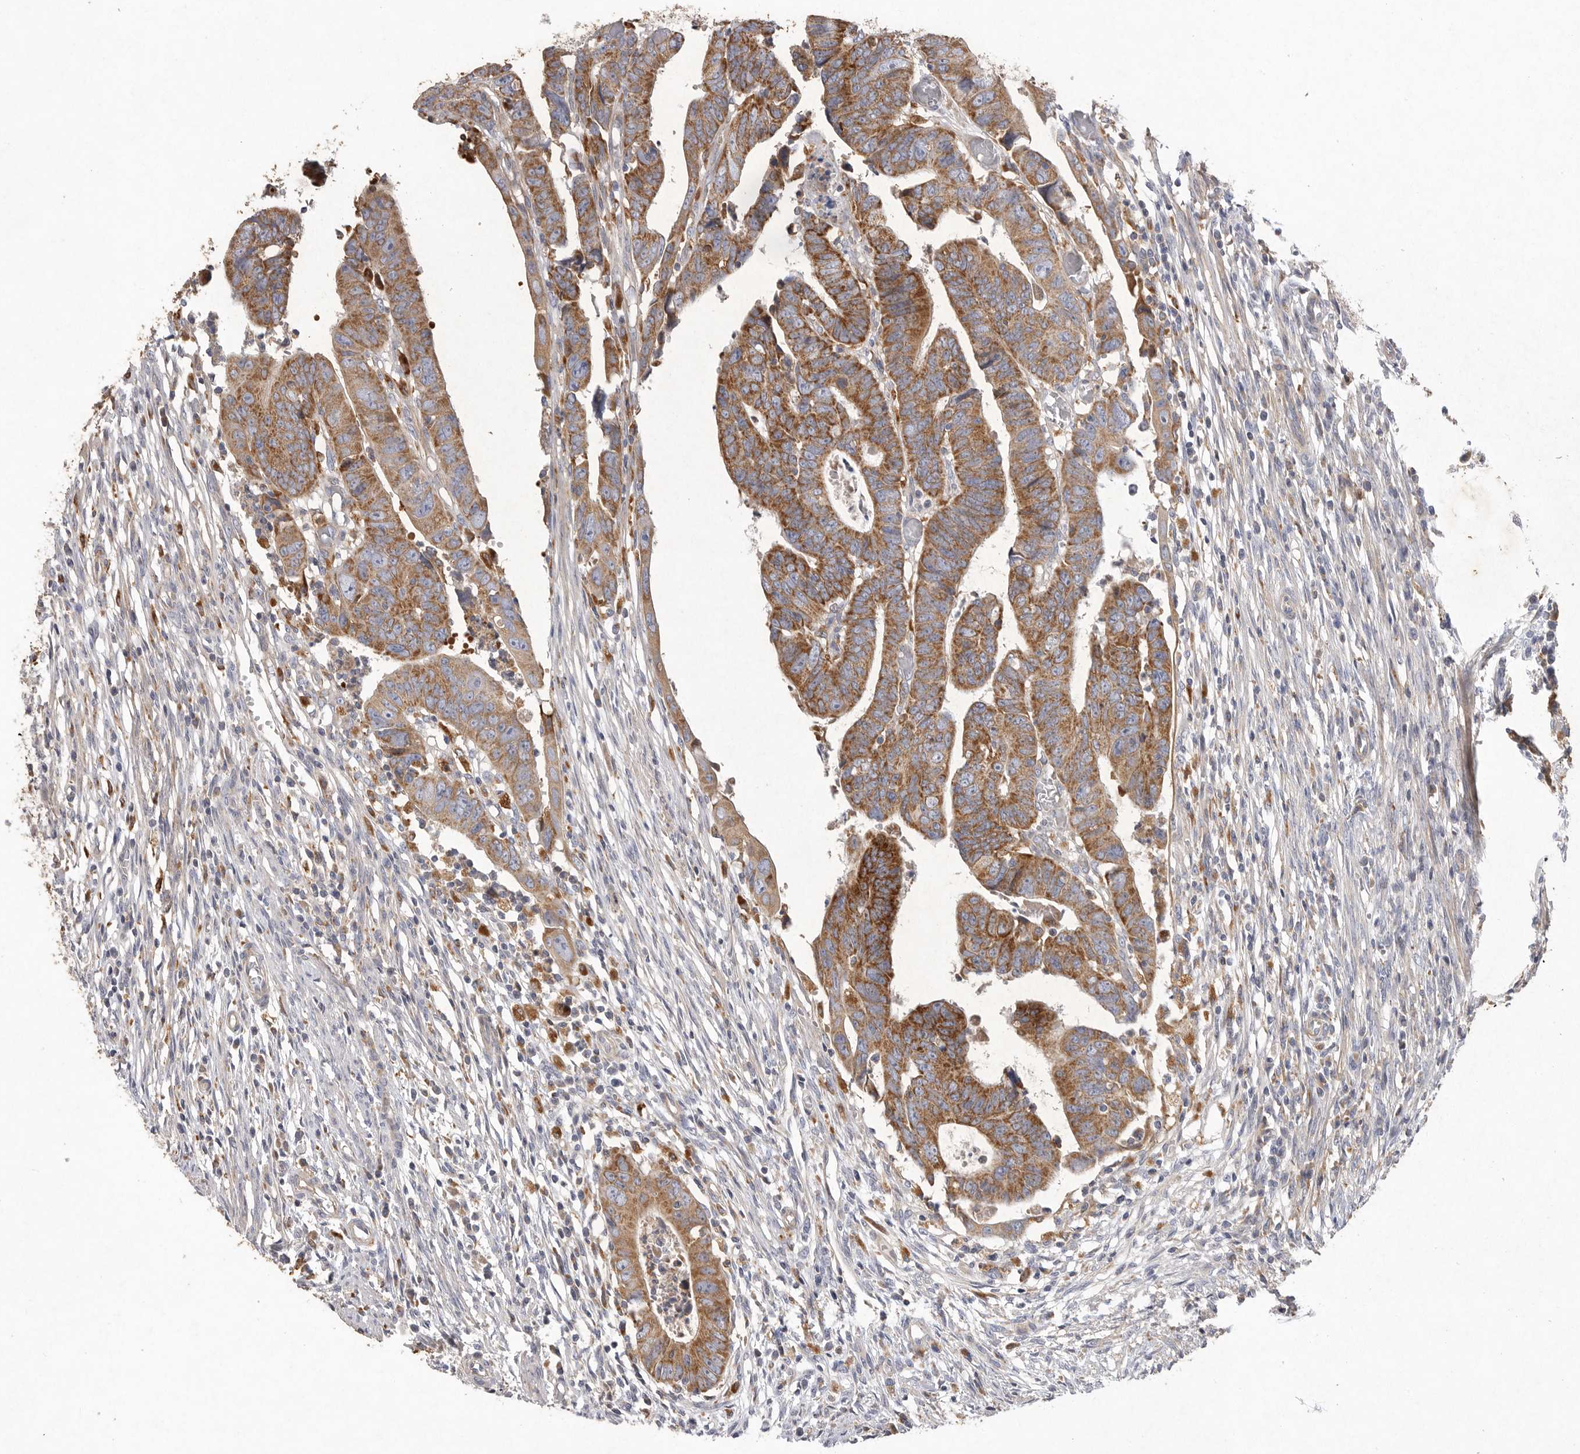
{"staining": {"intensity": "moderate", "quantity": ">75%", "location": "cytoplasmic/membranous"}, "tissue": "colorectal cancer", "cell_type": "Tumor cells", "image_type": "cancer", "snomed": [{"axis": "morphology", "description": "Adenocarcinoma, NOS"}, {"axis": "topography", "description": "Rectum"}], "caption": "A medium amount of moderate cytoplasmic/membranous positivity is present in approximately >75% of tumor cells in colorectal adenocarcinoma tissue.", "gene": "MRPL41", "patient": {"sex": "female", "age": 65}}